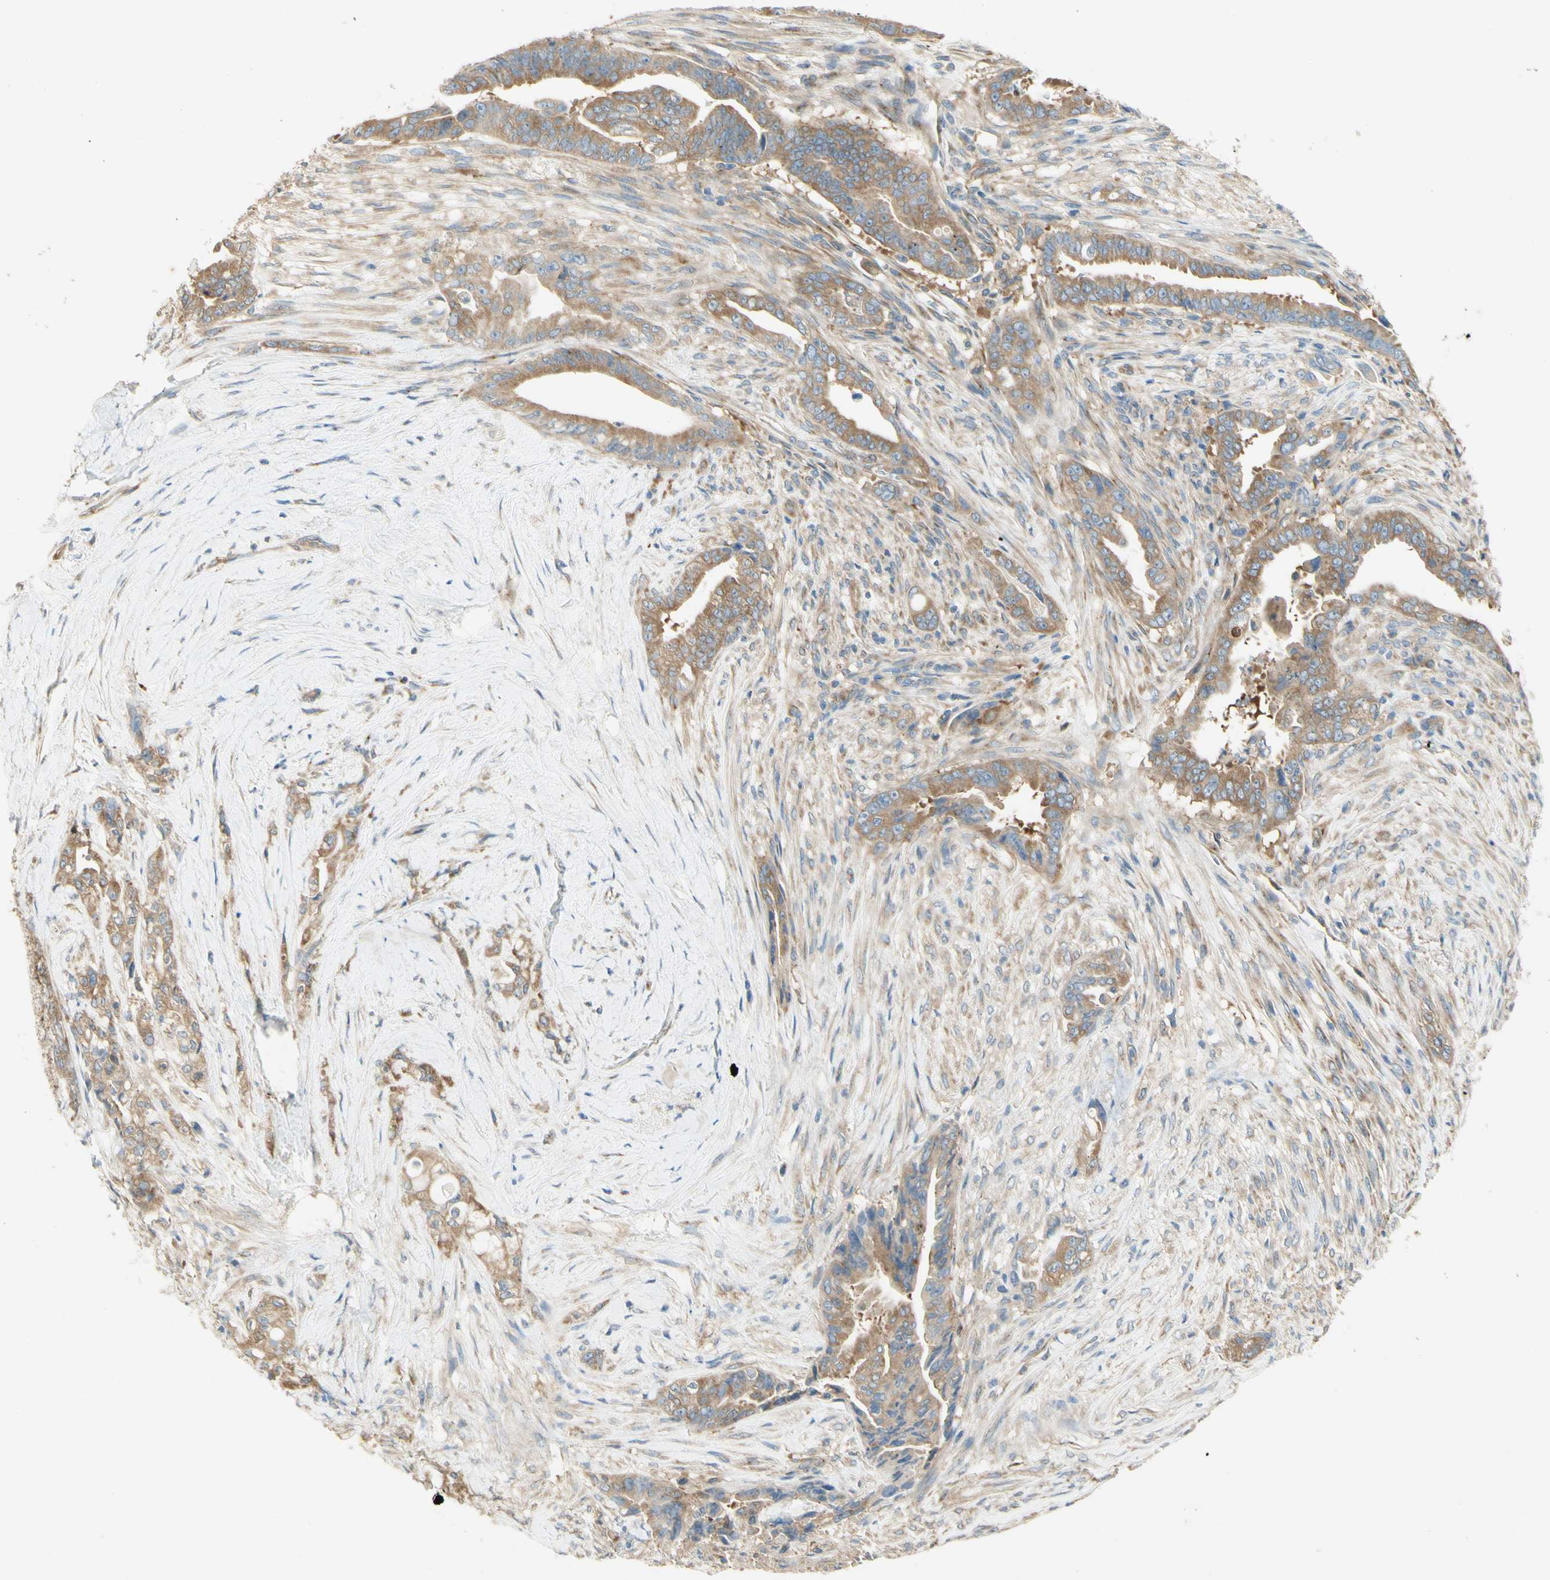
{"staining": {"intensity": "weak", "quantity": "25%-75%", "location": "cytoplasmic/membranous"}, "tissue": "pancreatic cancer", "cell_type": "Tumor cells", "image_type": "cancer", "snomed": [{"axis": "morphology", "description": "Adenocarcinoma, NOS"}, {"axis": "topography", "description": "Pancreas"}], "caption": "A brown stain labels weak cytoplasmic/membranous staining of a protein in pancreatic cancer tumor cells. The staining is performed using DAB brown chromogen to label protein expression. The nuclei are counter-stained blue using hematoxylin.", "gene": "DYNC1H1", "patient": {"sex": "male", "age": 70}}